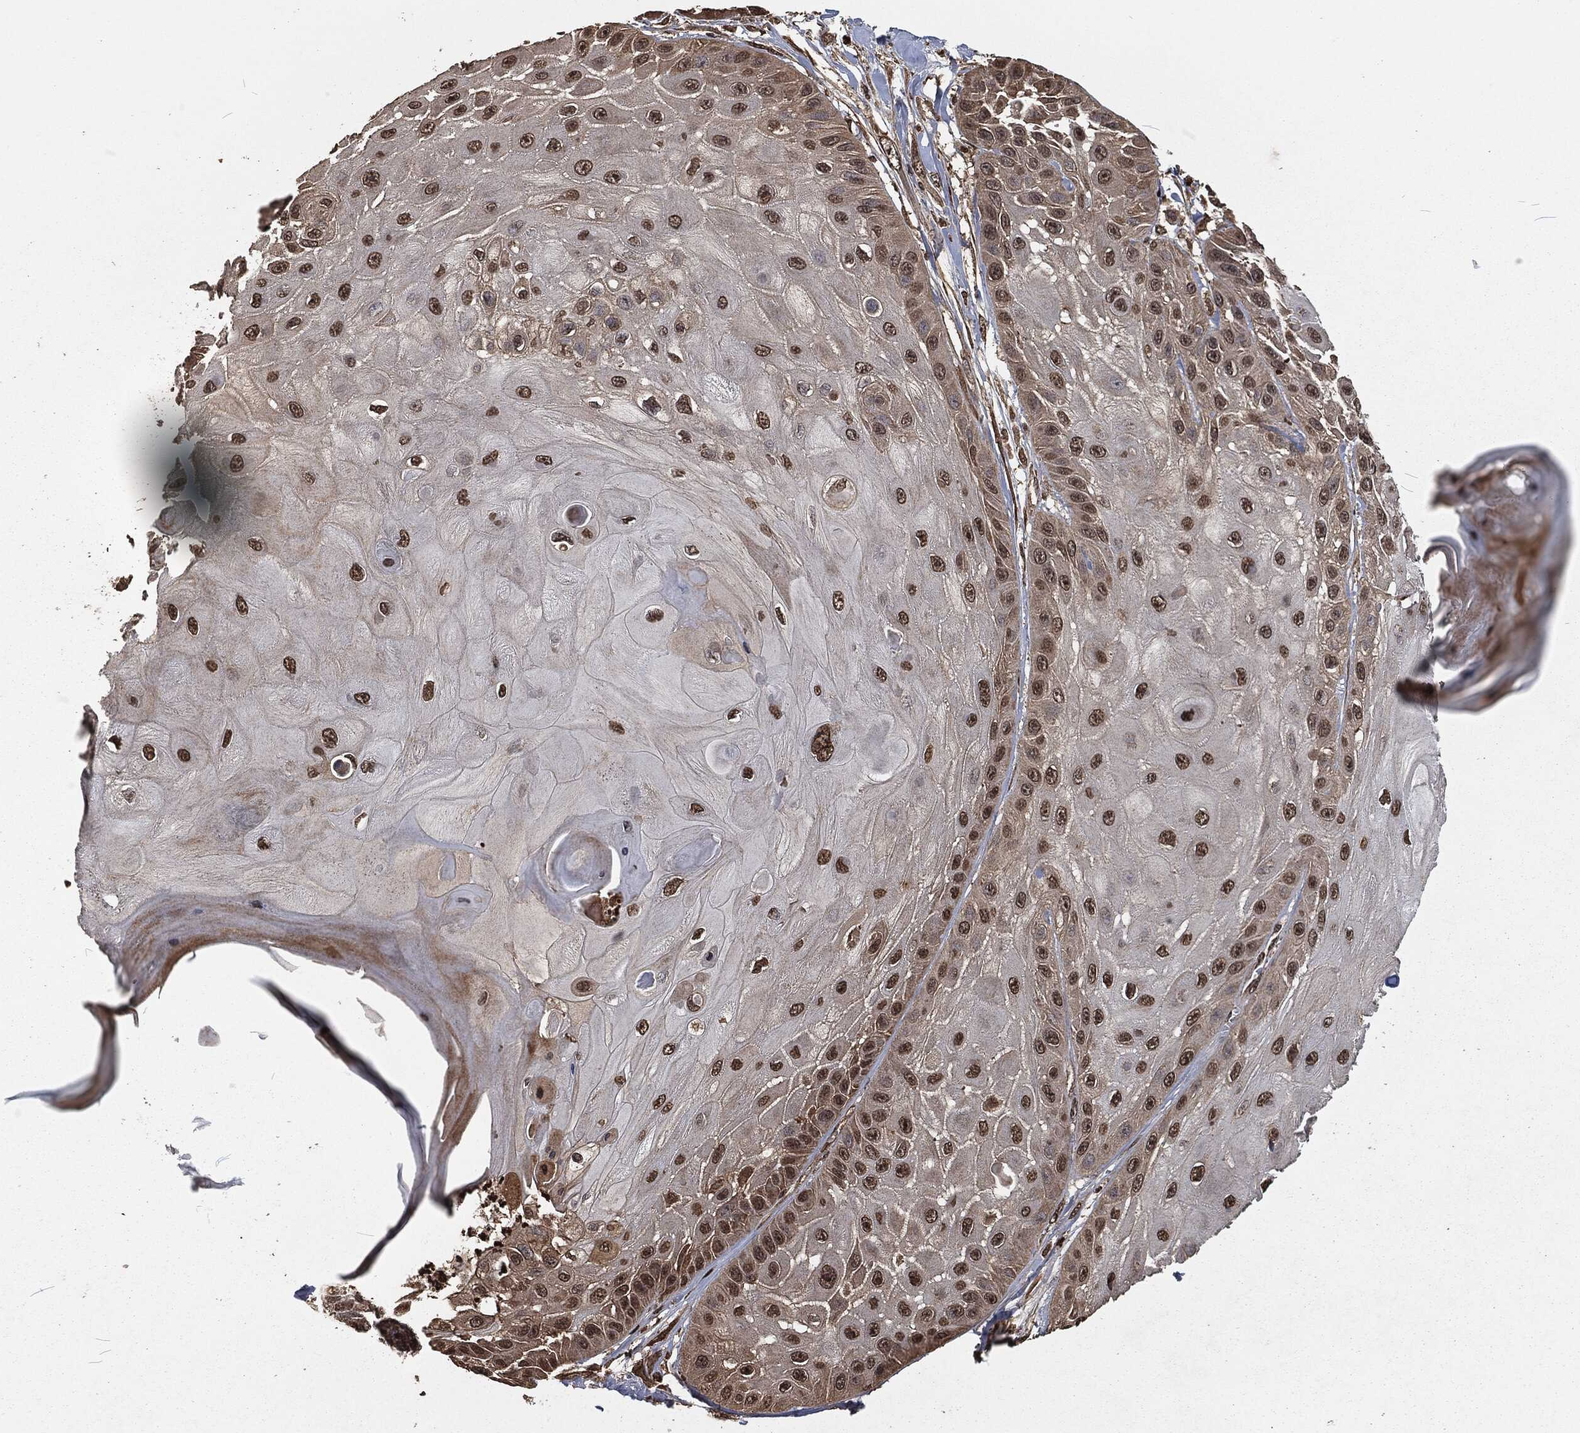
{"staining": {"intensity": "moderate", "quantity": ">75%", "location": "nuclear"}, "tissue": "skin cancer", "cell_type": "Tumor cells", "image_type": "cancer", "snomed": [{"axis": "morphology", "description": "Normal tissue, NOS"}, {"axis": "morphology", "description": "Squamous cell carcinoma, NOS"}, {"axis": "topography", "description": "Skin"}], "caption": "Tumor cells reveal medium levels of moderate nuclear positivity in approximately >75% of cells in skin squamous cell carcinoma. The staining was performed using DAB (3,3'-diaminobenzidine) to visualize the protein expression in brown, while the nuclei were stained in blue with hematoxylin (Magnification: 20x).", "gene": "SNAI1", "patient": {"sex": "male", "age": 79}}